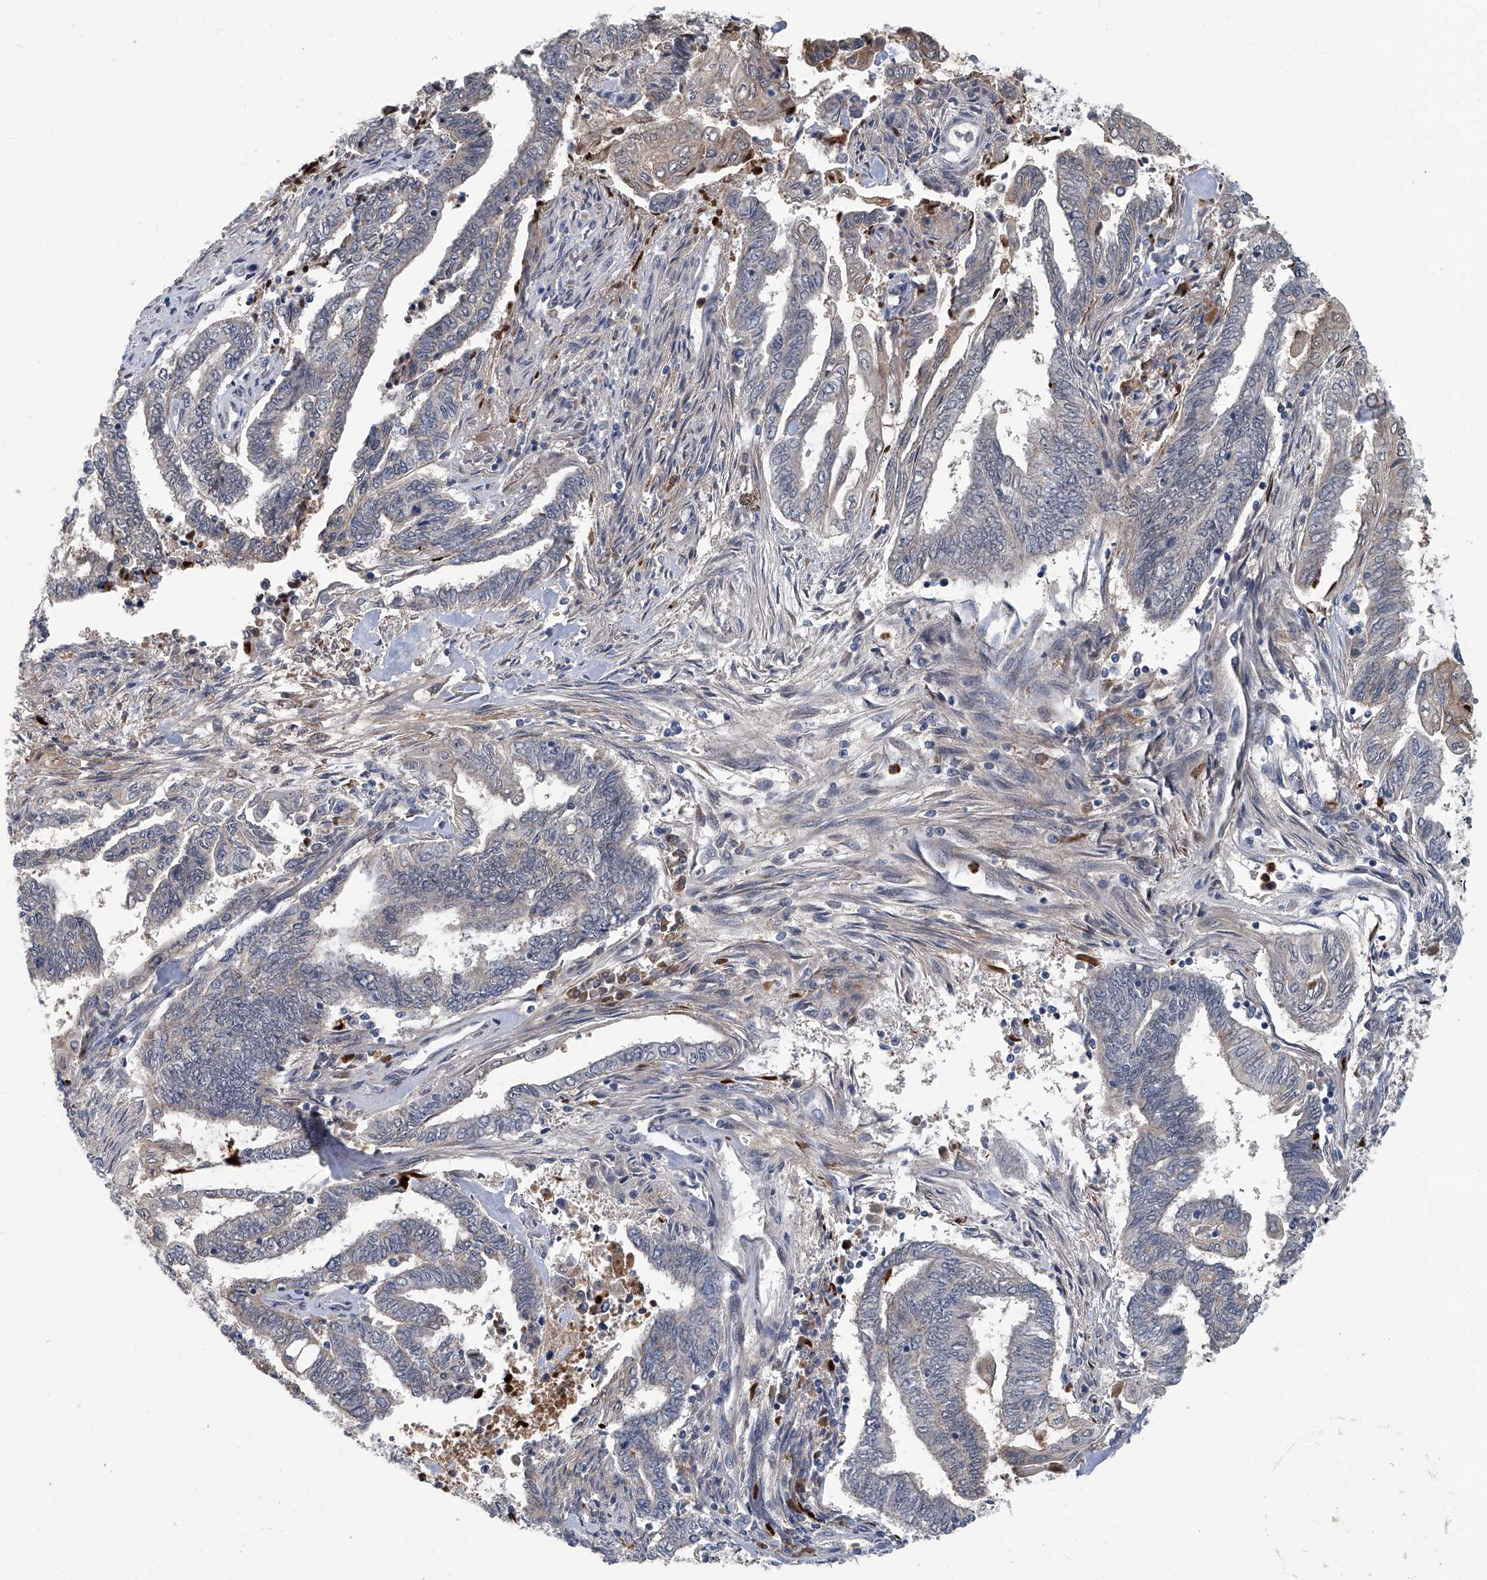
{"staining": {"intensity": "negative", "quantity": "none", "location": "none"}, "tissue": "endometrial cancer", "cell_type": "Tumor cells", "image_type": "cancer", "snomed": [{"axis": "morphology", "description": "Adenocarcinoma, NOS"}, {"axis": "topography", "description": "Uterus"}, {"axis": "topography", "description": "Endometrium"}], "caption": "An IHC micrograph of endometrial cancer is shown. There is no staining in tumor cells of endometrial cancer. (Stains: DAB (3,3'-diaminobenzidine) immunohistochemistry with hematoxylin counter stain, Microscopy: brightfield microscopy at high magnification).", "gene": "AKNAD1", "patient": {"sex": "female", "age": 70}}